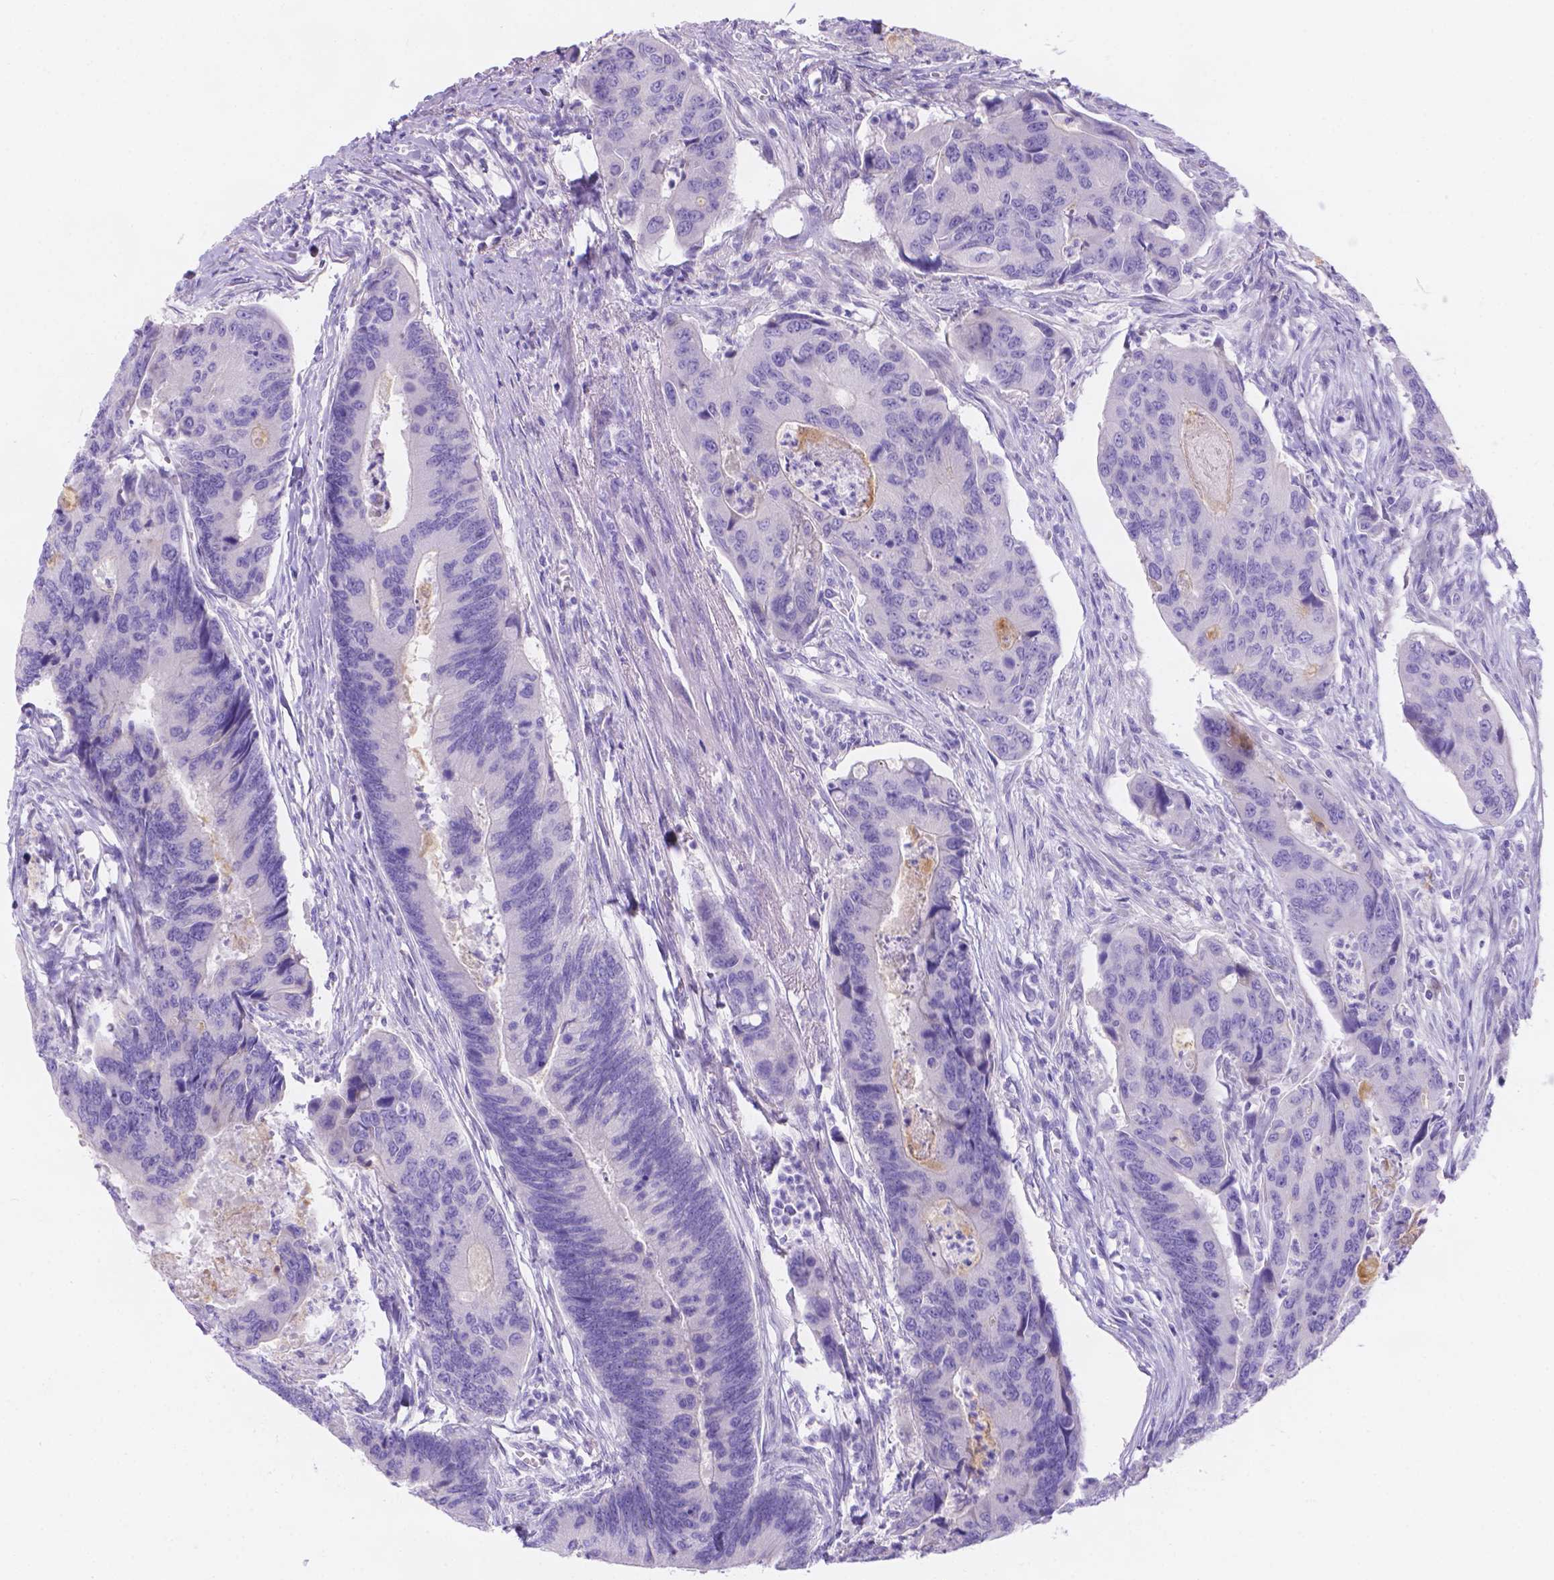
{"staining": {"intensity": "negative", "quantity": "none", "location": "none"}, "tissue": "colorectal cancer", "cell_type": "Tumor cells", "image_type": "cancer", "snomed": [{"axis": "morphology", "description": "Adenocarcinoma, NOS"}, {"axis": "topography", "description": "Colon"}], "caption": "Immunohistochemistry image of human adenocarcinoma (colorectal) stained for a protein (brown), which shows no staining in tumor cells.", "gene": "MLN", "patient": {"sex": "female", "age": 67}}